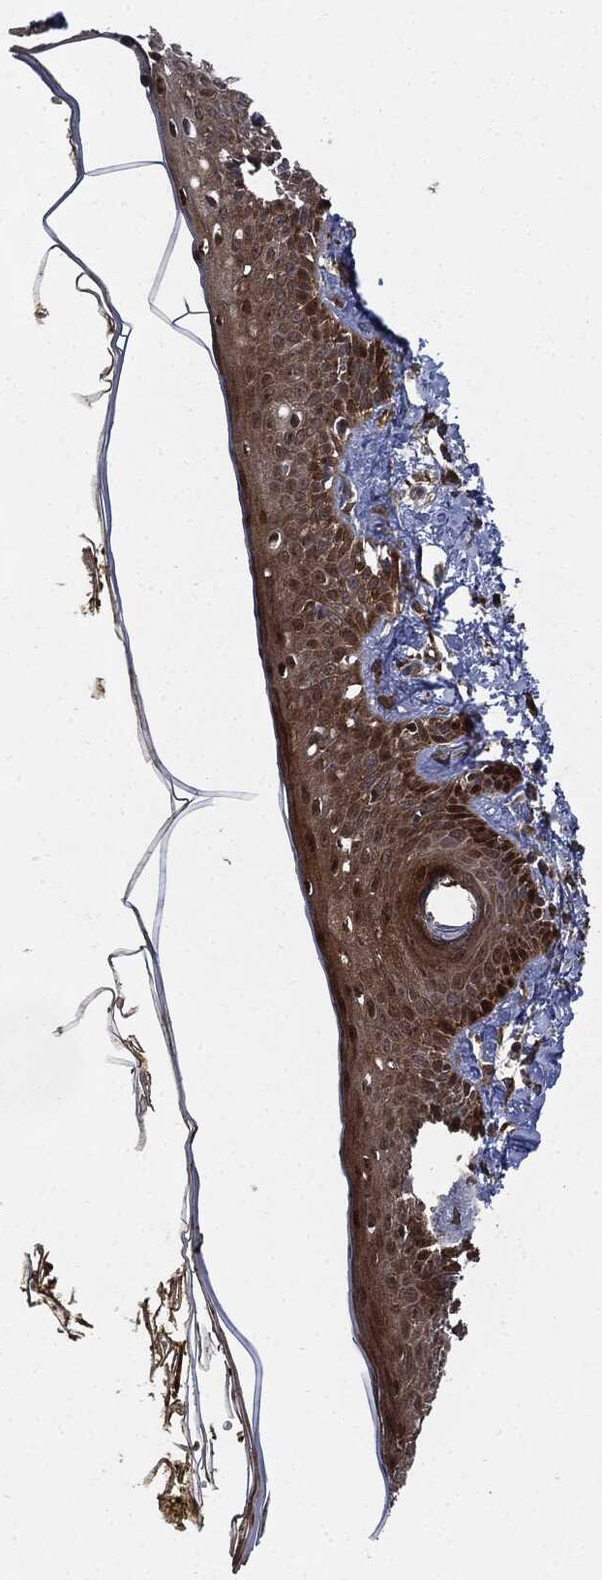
{"staining": {"intensity": "negative", "quantity": "none", "location": "none"}, "tissue": "skin", "cell_type": "Fibroblasts", "image_type": "normal", "snomed": [{"axis": "morphology", "description": "Normal tissue, NOS"}, {"axis": "topography", "description": "Skin"}], "caption": "Unremarkable skin was stained to show a protein in brown. There is no significant positivity in fibroblasts.", "gene": "PRDX2", "patient": {"sex": "male", "age": 76}}